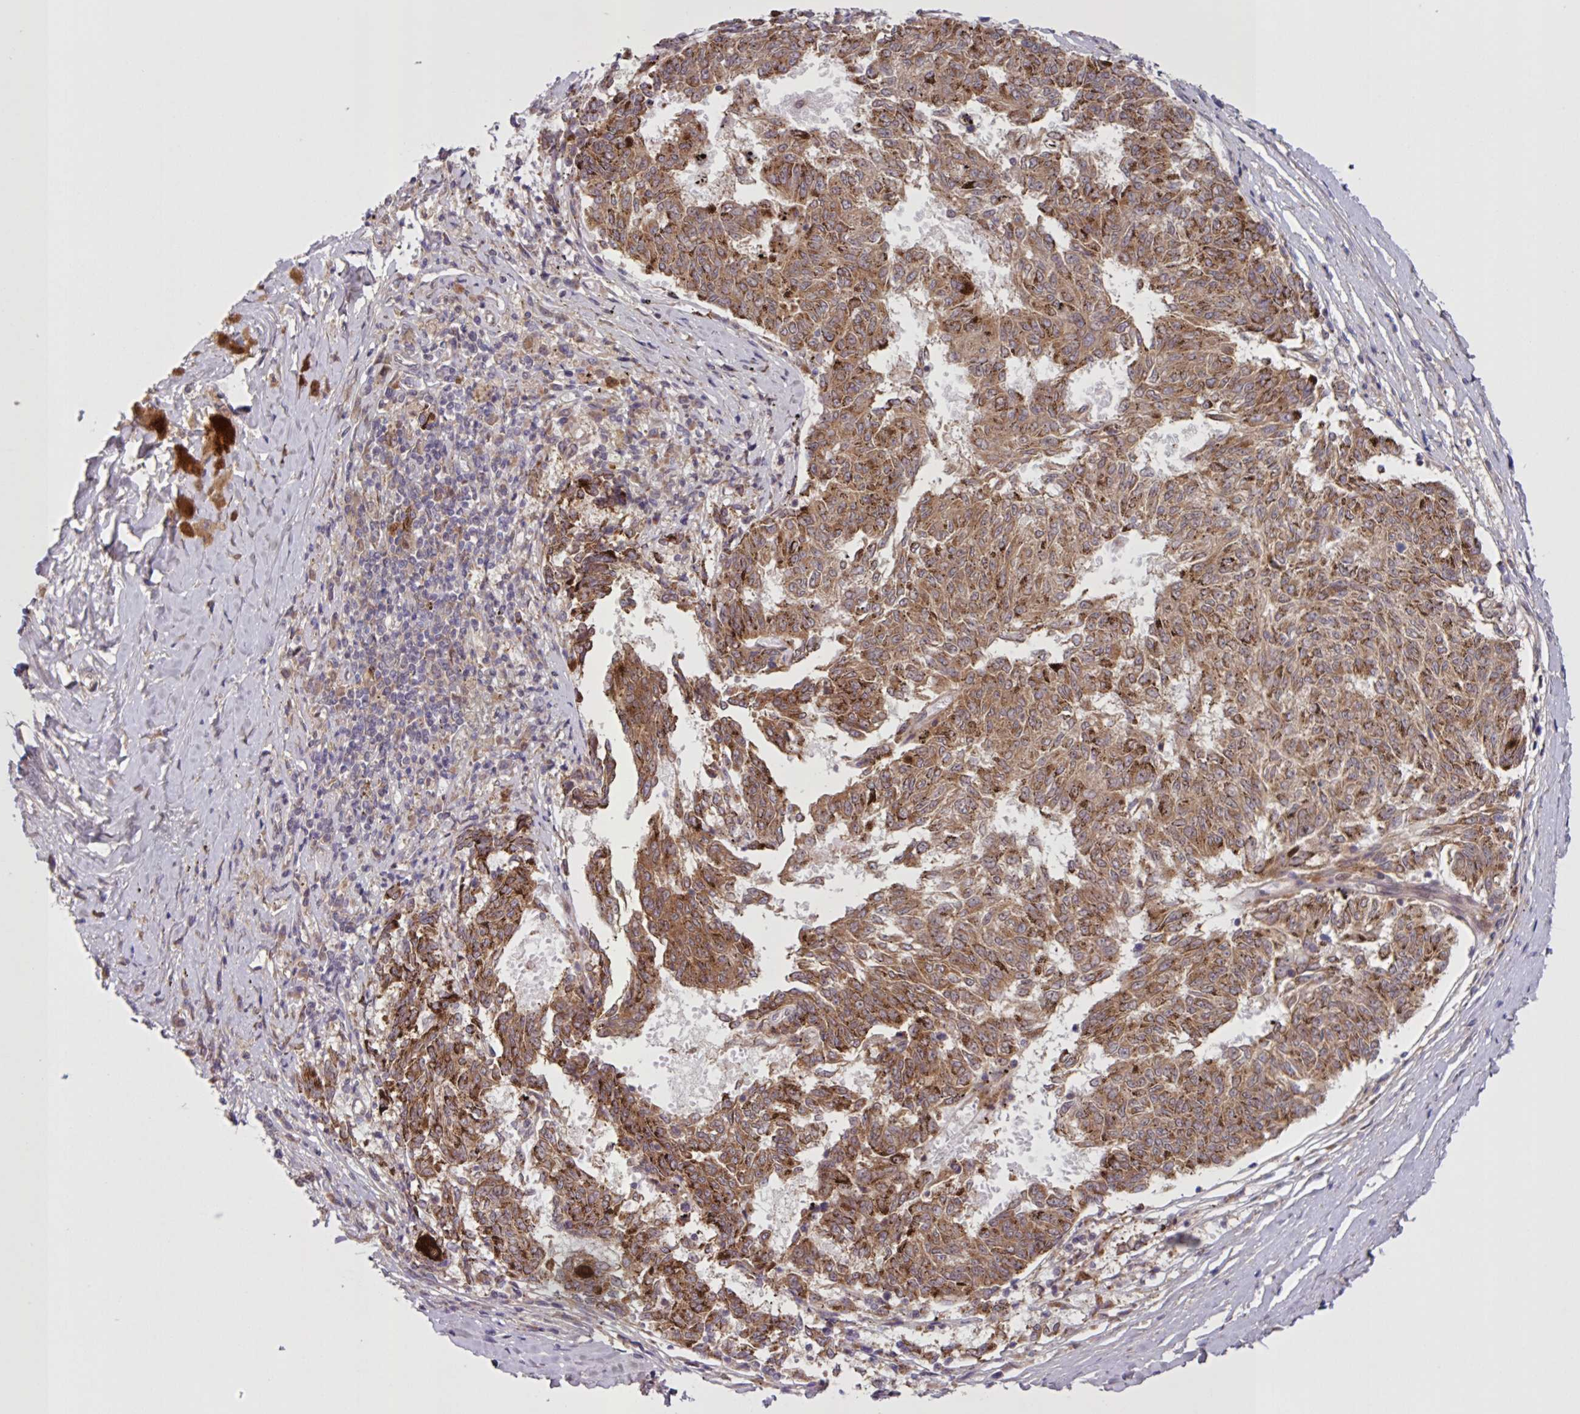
{"staining": {"intensity": "moderate", "quantity": ">75%", "location": "cytoplasmic/membranous"}, "tissue": "melanoma", "cell_type": "Tumor cells", "image_type": "cancer", "snomed": [{"axis": "morphology", "description": "Malignant melanoma, NOS"}, {"axis": "topography", "description": "Skin"}], "caption": "This micrograph shows immunohistochemistry (IHC) staining of melanoma, with medium moderate cytoplasmic/membranous staining in about >75% of tumor cells.", "gene": "CAMLG", "patient": {"sex": "female", "age": 72}}